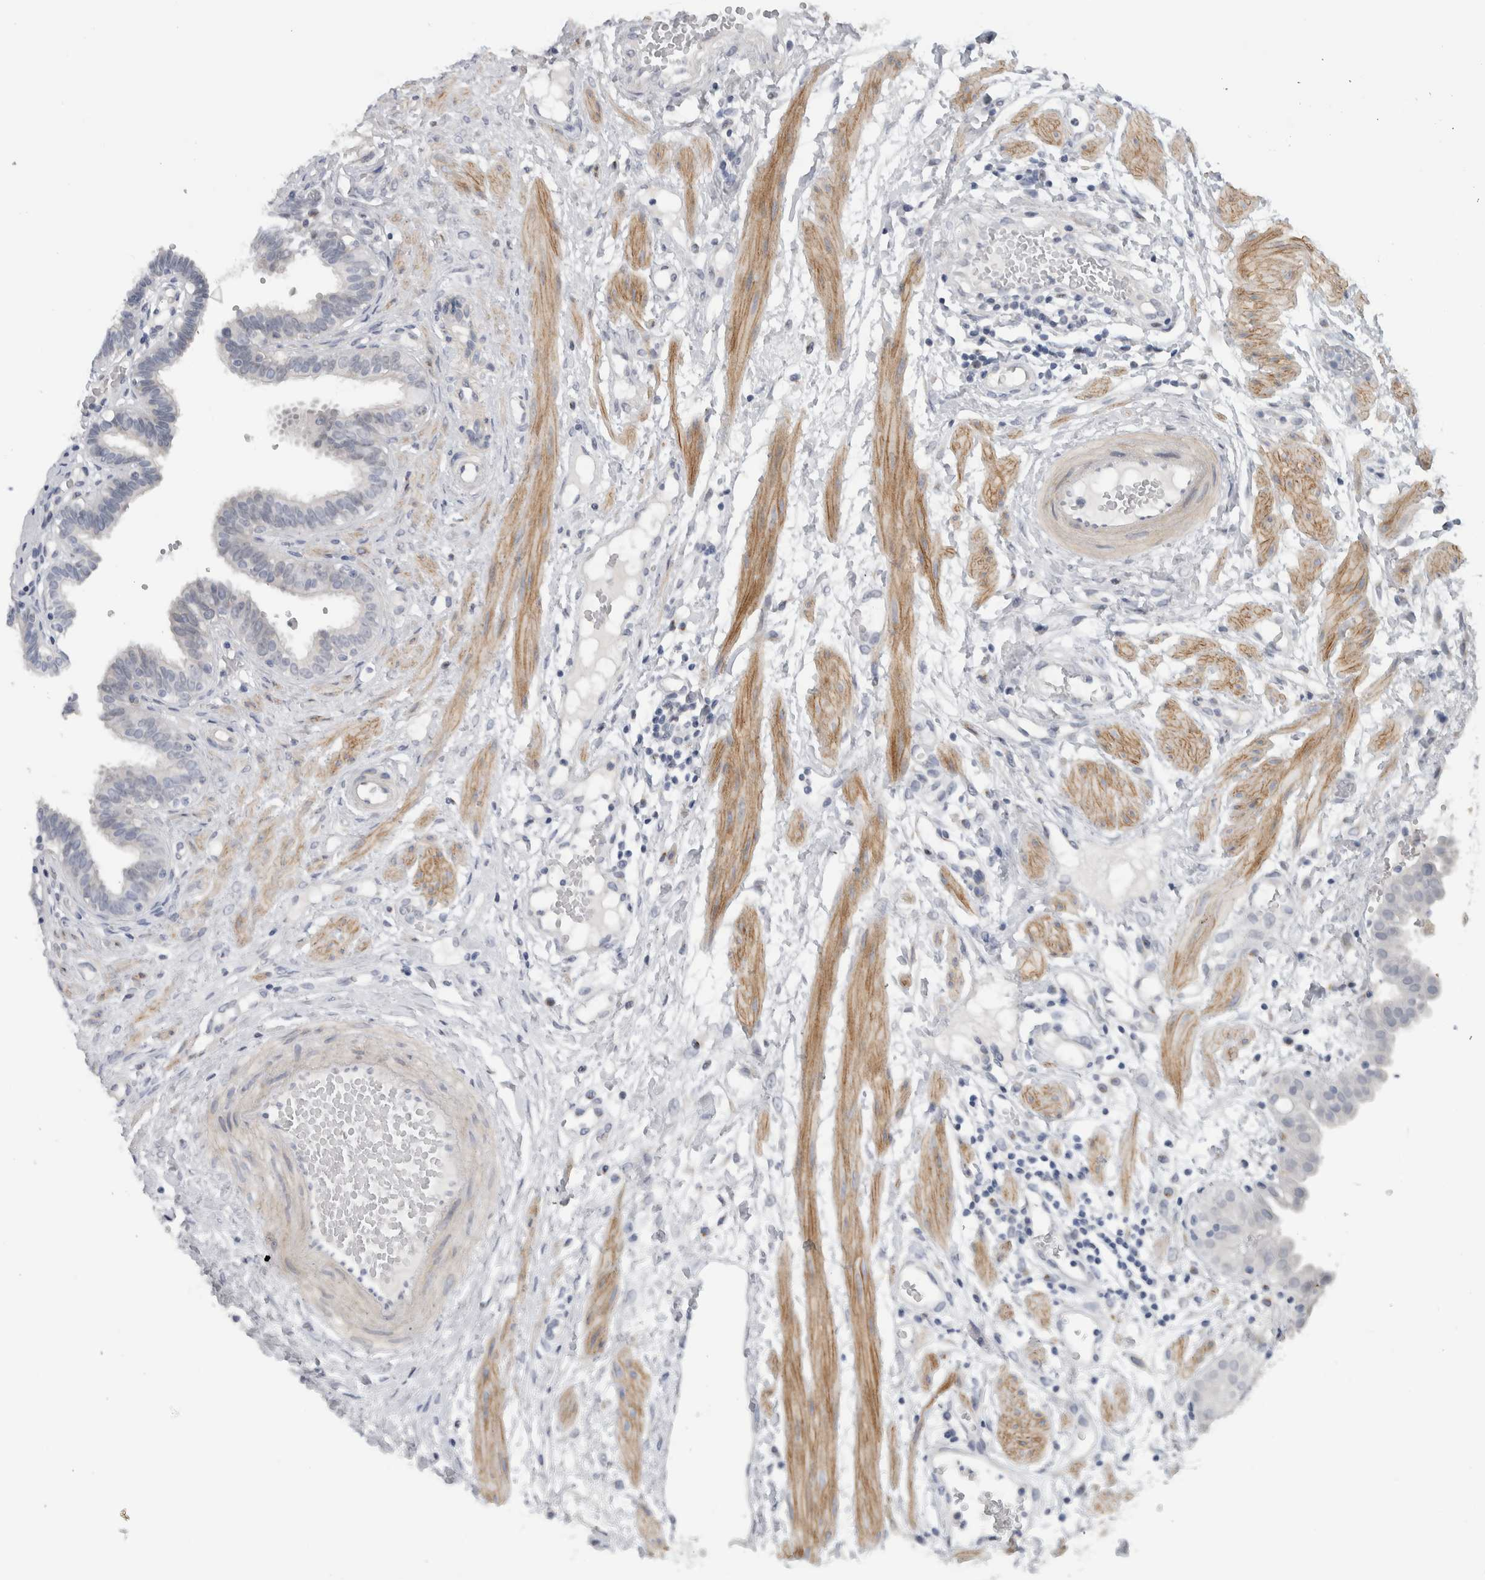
{"staining": {"intensity": "negative", "quantity": "none", "location": "none"}, "tissue": "fallopian tube", "cell_type": "Glandular cells", "image_type": "normal", "snomed": [{"axis": "morphology", "description": "Normal tissue, NOS"}, {"axis": "topography", "description": "Fallopian tube"}, {"axis": "topography", "description": "Placenta"}], "caption": "High power microscopy image of an immunohistochemistry histopathology image of normal fallopian tube, revealing no significant positivity in glandular cells.", "gene": "MGAT1", "patient": {"sex": "female", "age": 32}}